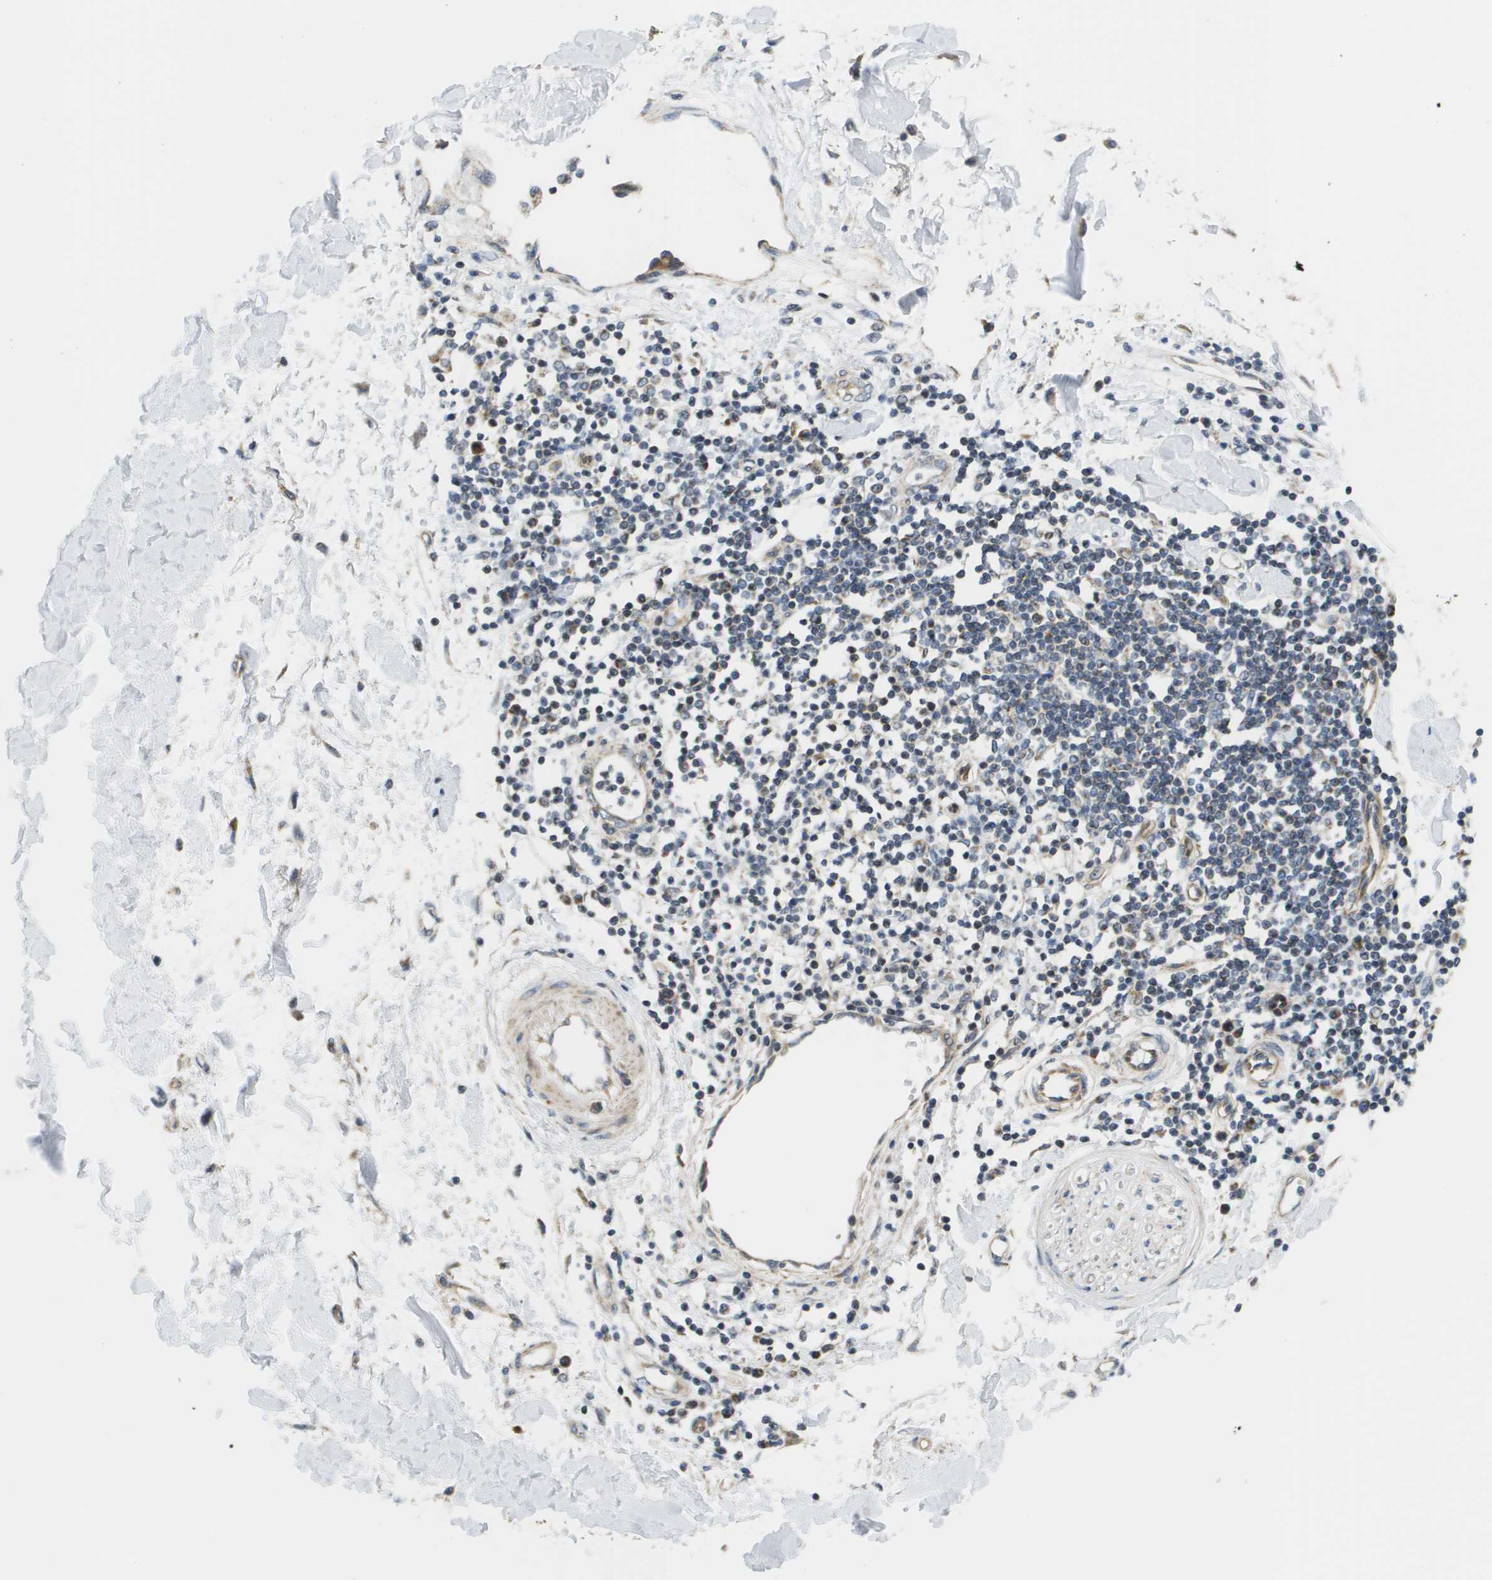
{"staining": {"intensity": "negative", "quantity": "none", "location": "none"}, "tissue": "adipose tissue", "cell_type": "Adipocytes", "image_type": "normal", "snomed": [{"axis": "morphology", "description": "Squamous cell carcinoma, NOS"}, {"axis": "topography", "description": "Skin"}], "caption": "An IHC image of normal adipose tissue is shown. There is no staining in adipocytes of adipose tissue. (DAB (3,3'-diaminobenzidine) immunohistochemistry (IHC), high magnification).", "gene": "KRT23", "patient": {"sex": "male", "age": 83}}